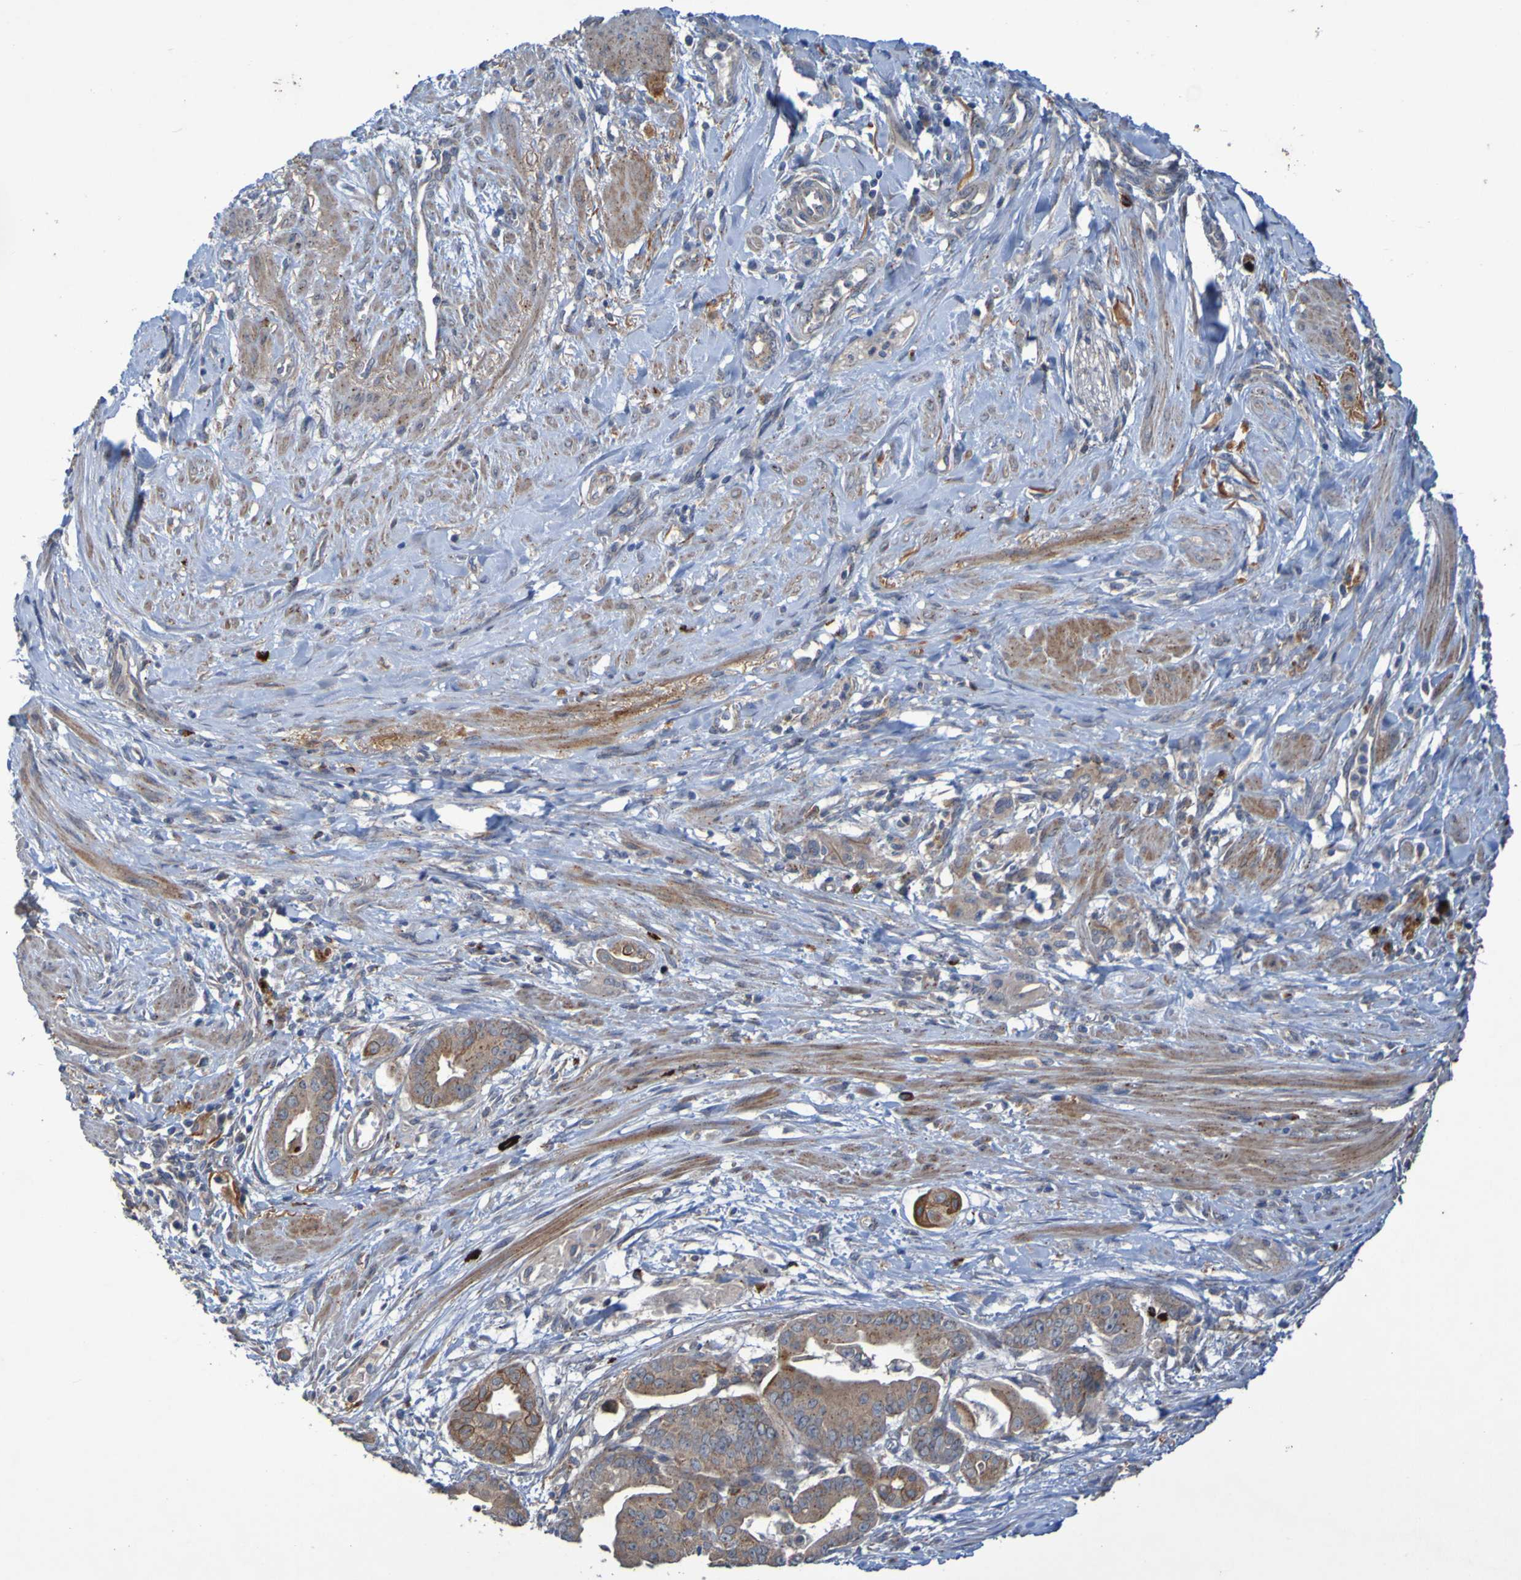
{"staining": {"intensity": "moderate", "quantity": "25%-75%", "location": "cytoplasmic/membranous"}, "tissue": "pancreatic cancer", "cell_type": "Tumor cells", "image_type": "cancer", "snomed": [{"axis": "morphology", "description": "Adenocarcinoma, NOS"}, {"axis": "topography", "description": "Pancreas"}], "caption": "Protein analysis of adenocarcinoma (pancreatic) tissue reveals moderate cytoplasmic/membranous expression in approximately 25%-75% of tumor cells. (DAB (3,3'-diaminobenzidine) IHC, brown staining for protein, blue staining for nuclei).", "gene": "ANGPT4", "patient": {"sex": "female", "age": 75}}